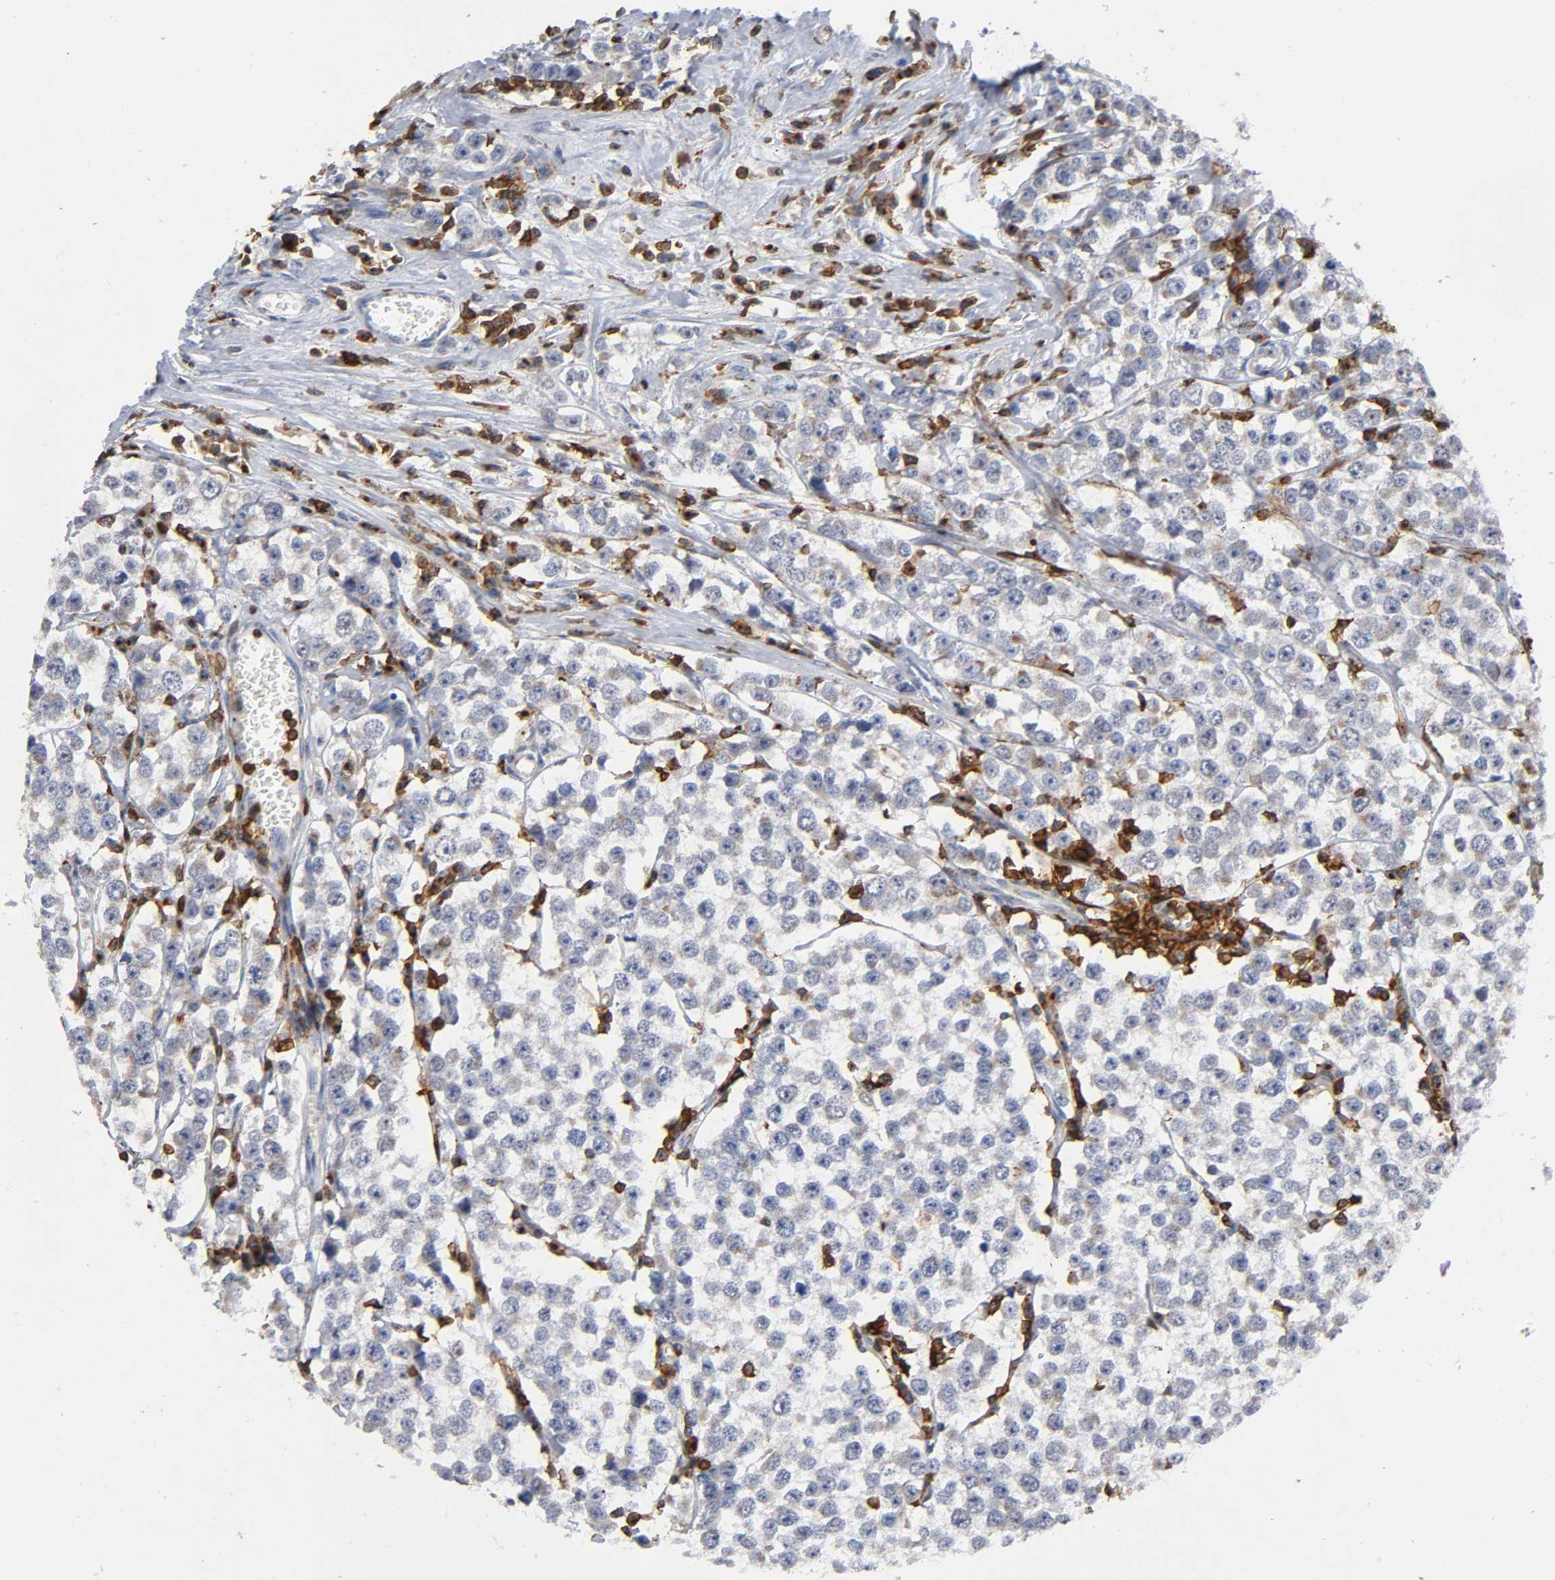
{"staining": {"intensity": "weak", "quantity": "25%-75%", "location": "cytoplasmic/membranous"}, "tissue": "testis cancer", "cell_type": "Tumor cells", "image_type": "cancer", "snomed": [{"axis": "morphology", "description": "Seminoma, NOS"}, {"axis": "morphology", "description": "Carcinoma, Embryonal, NOS"}, {"axis": "topography", "description": "Testis"}], "caption": "Immunohistochemistry histopathology image of neoplastic tissue: seminoma (testis) stained using immunohistochemistry (IHC) demonstrates low levels of weak protein expression localized specifically in the cytoplasmic/membranous of tumor cells, appearing as a cytoplasmic/membranous brown color.", "gene": "CAPN10", "patient": {"sex": "male", "age": 52}}